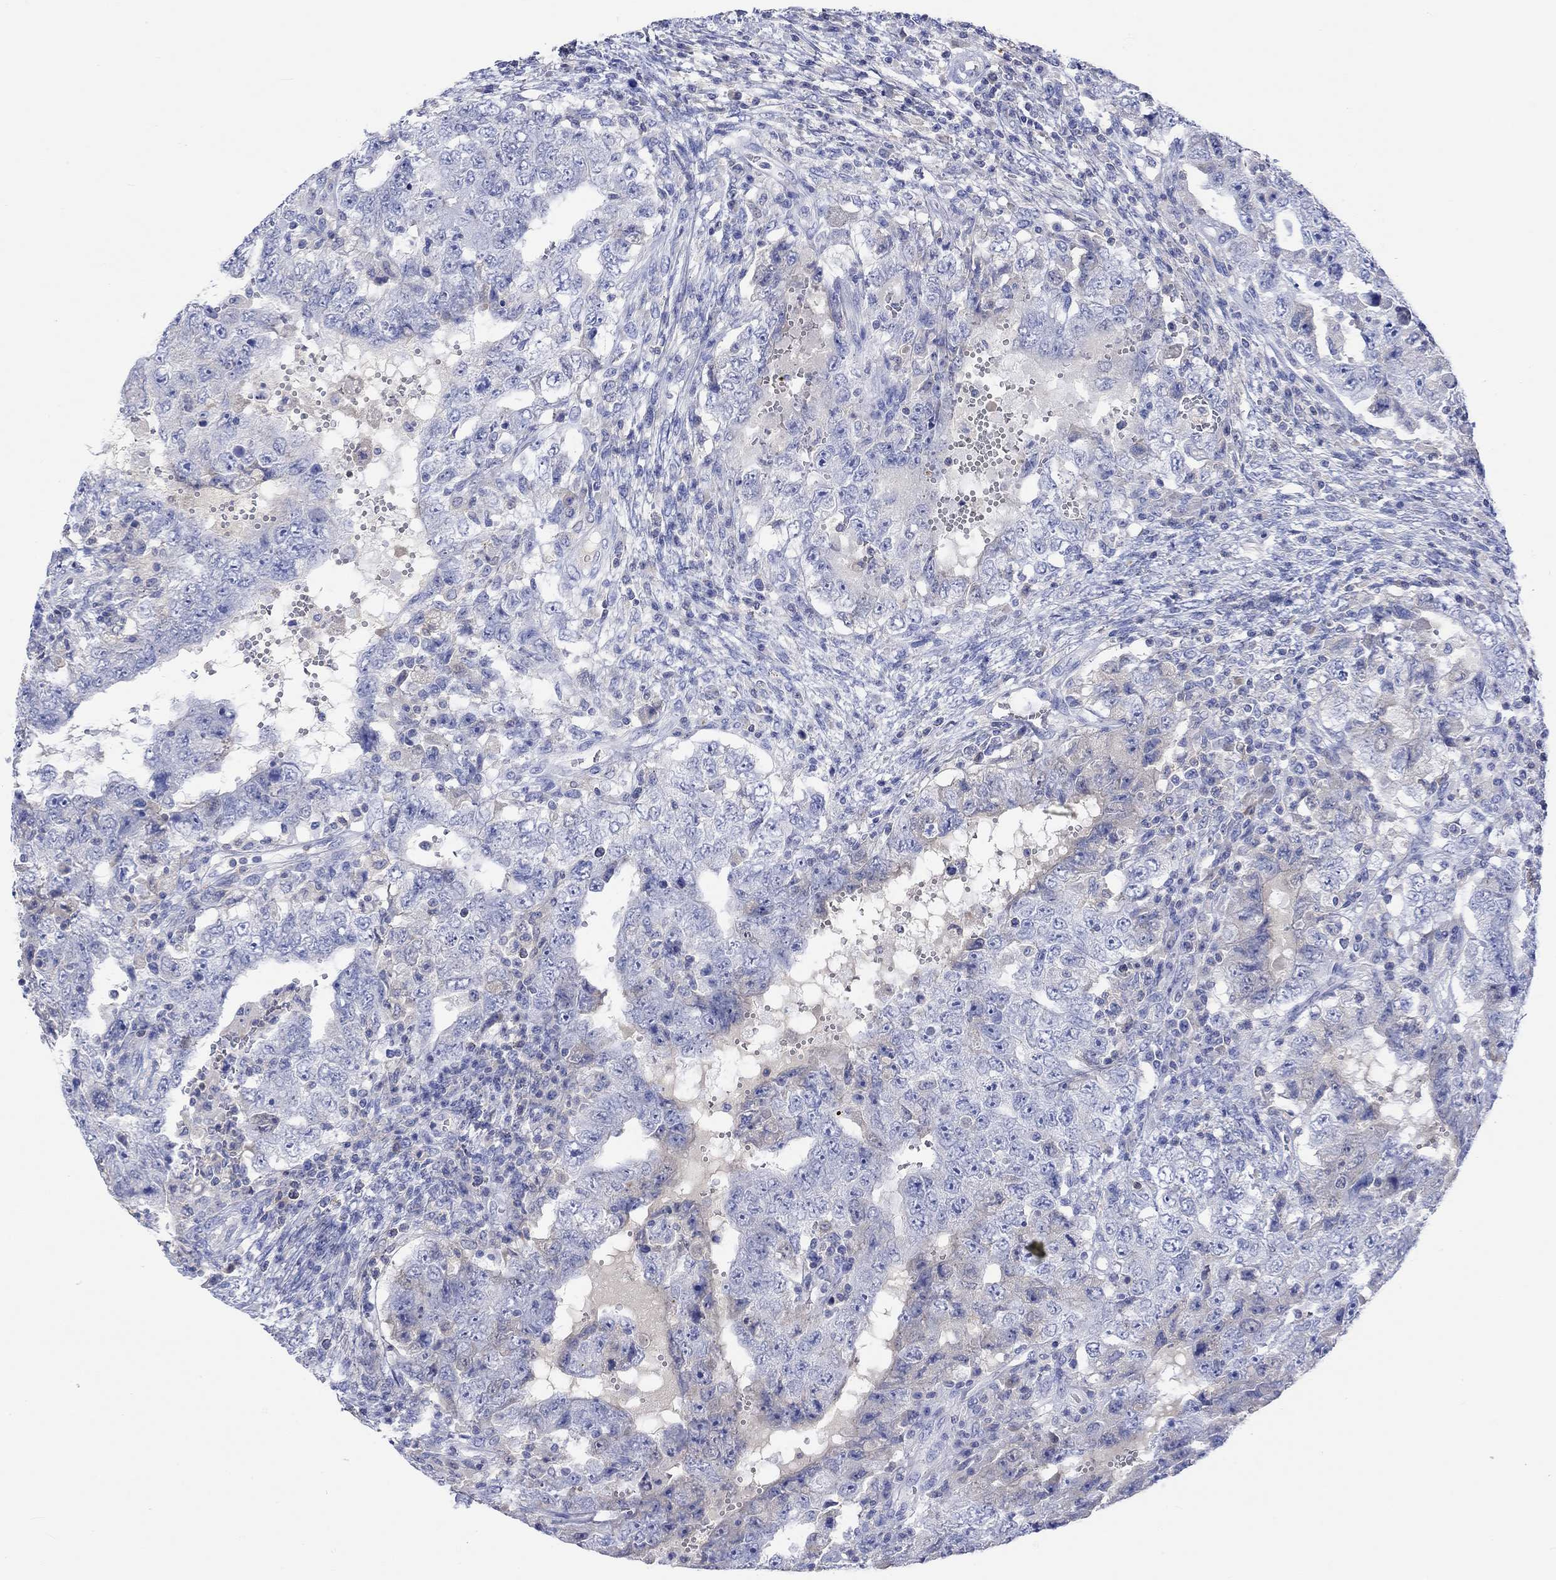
{"staining": {"intensity": "negative", "quantity": "none", "location": "none"}, "tissue": "testis cancer", "cell_type": "Tumor cells", "image_type": "cancer", "snomed": [{"axis": "morphology", "description": "Carcinoma, Embryonal, NOS"}, {"axis": "topography", "description": "Testis"}], "caption": "Embryonal carcinoma (testis) was stained to show a protein in brown. There is no significant expression in tumor cells.", "gene": "GCM1", "patient": {"sex": "male", "age": 26}}